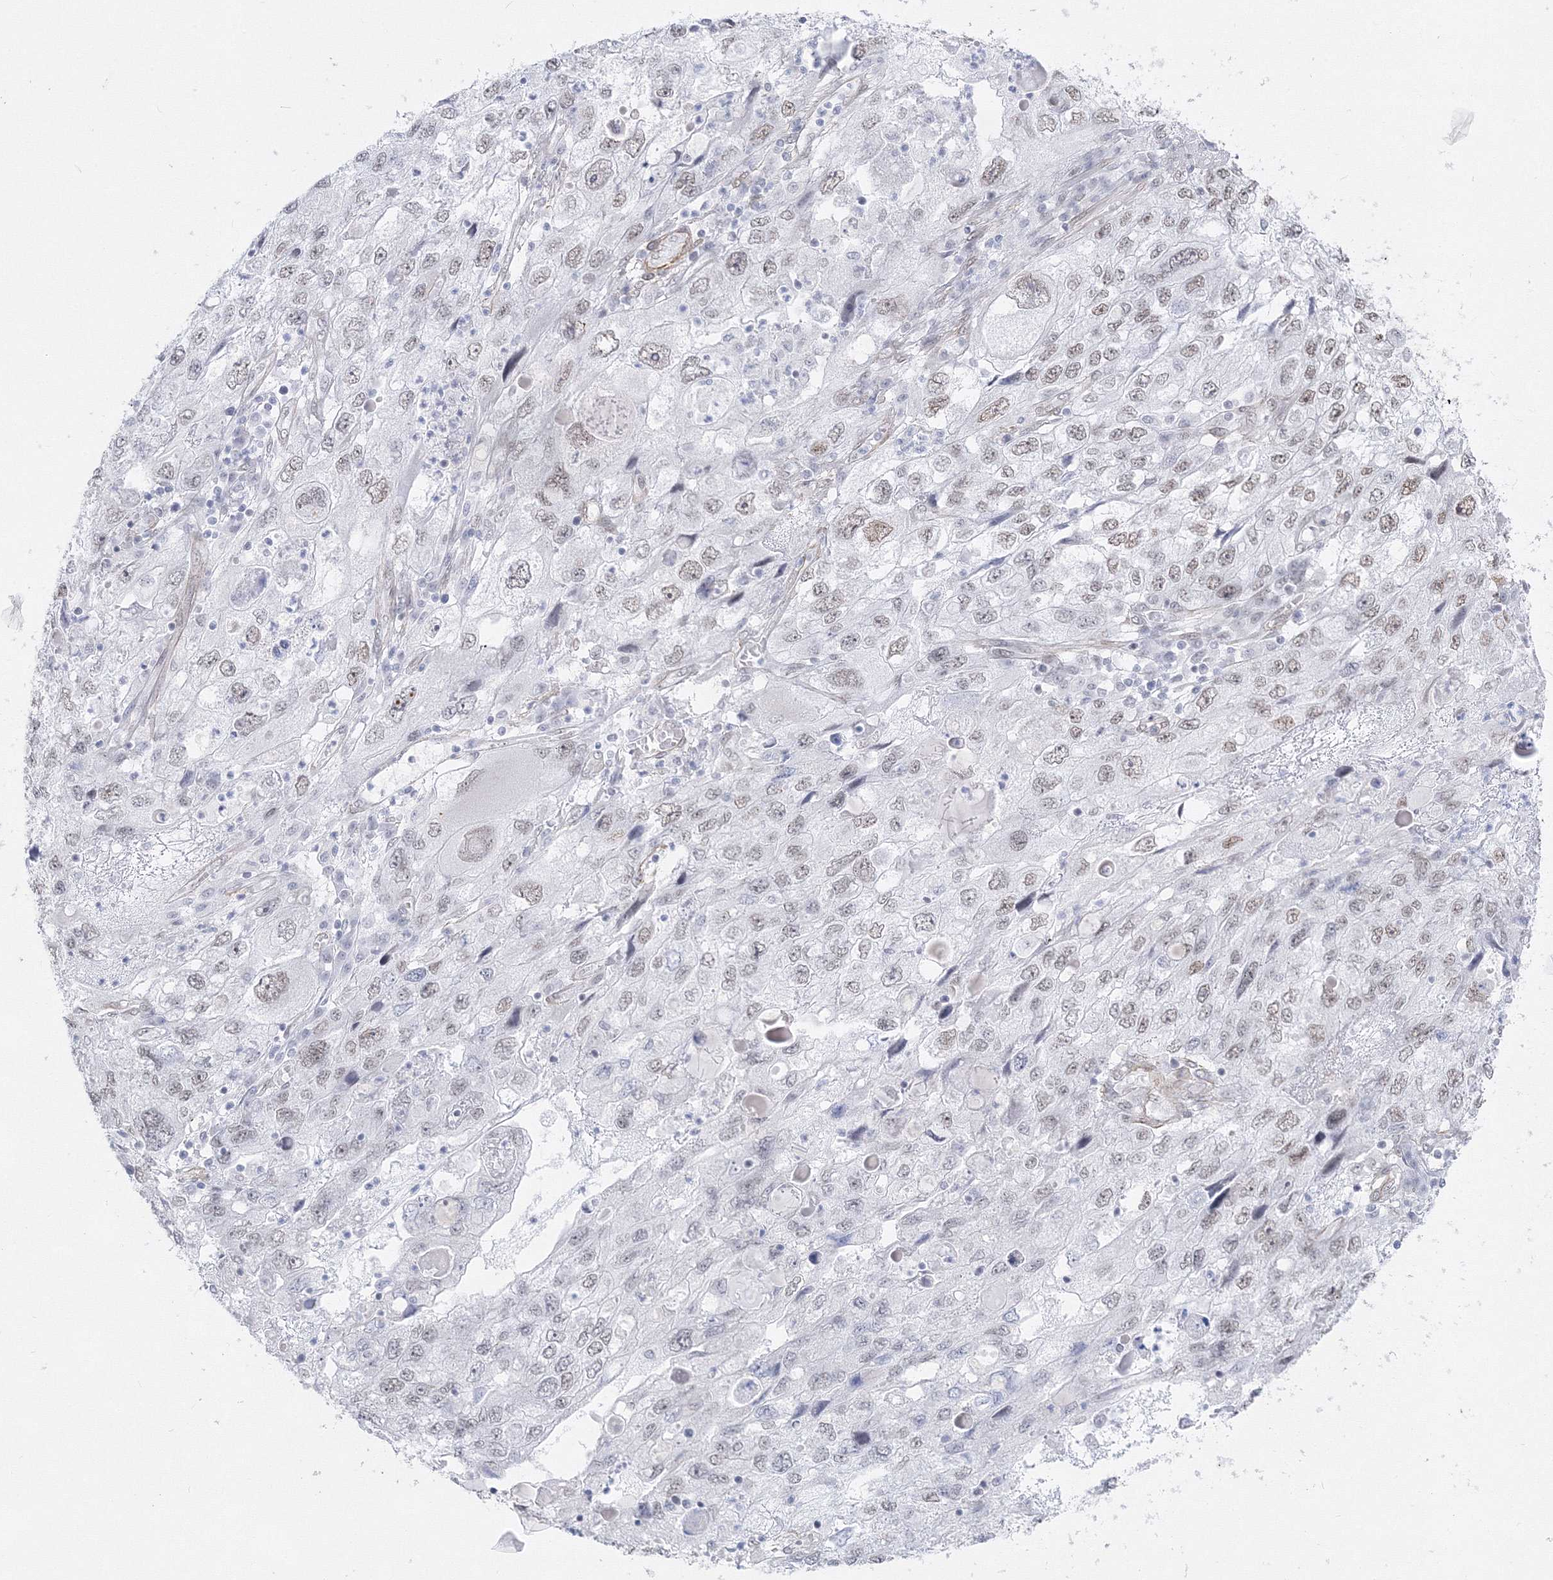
{"staining": {"intensity": "weak", "quantity": "<25%", "location": "nuclear"}, "tissue": "endometrial cancer", "cell_type": "Tumor cells", "image_type": "cancer", "snomed": [{"axis": "morphology", "description": "Adenocarcinoma, NOS"}, {"axis": "topography", "description": "Endometrium"}], "caption": "A photomicrograph of endometrial cancer stained for a protein reveals no brown staining in tumor cells.", "gene": "ZNF638", "patient": {"sex": "female", "age": 49}}